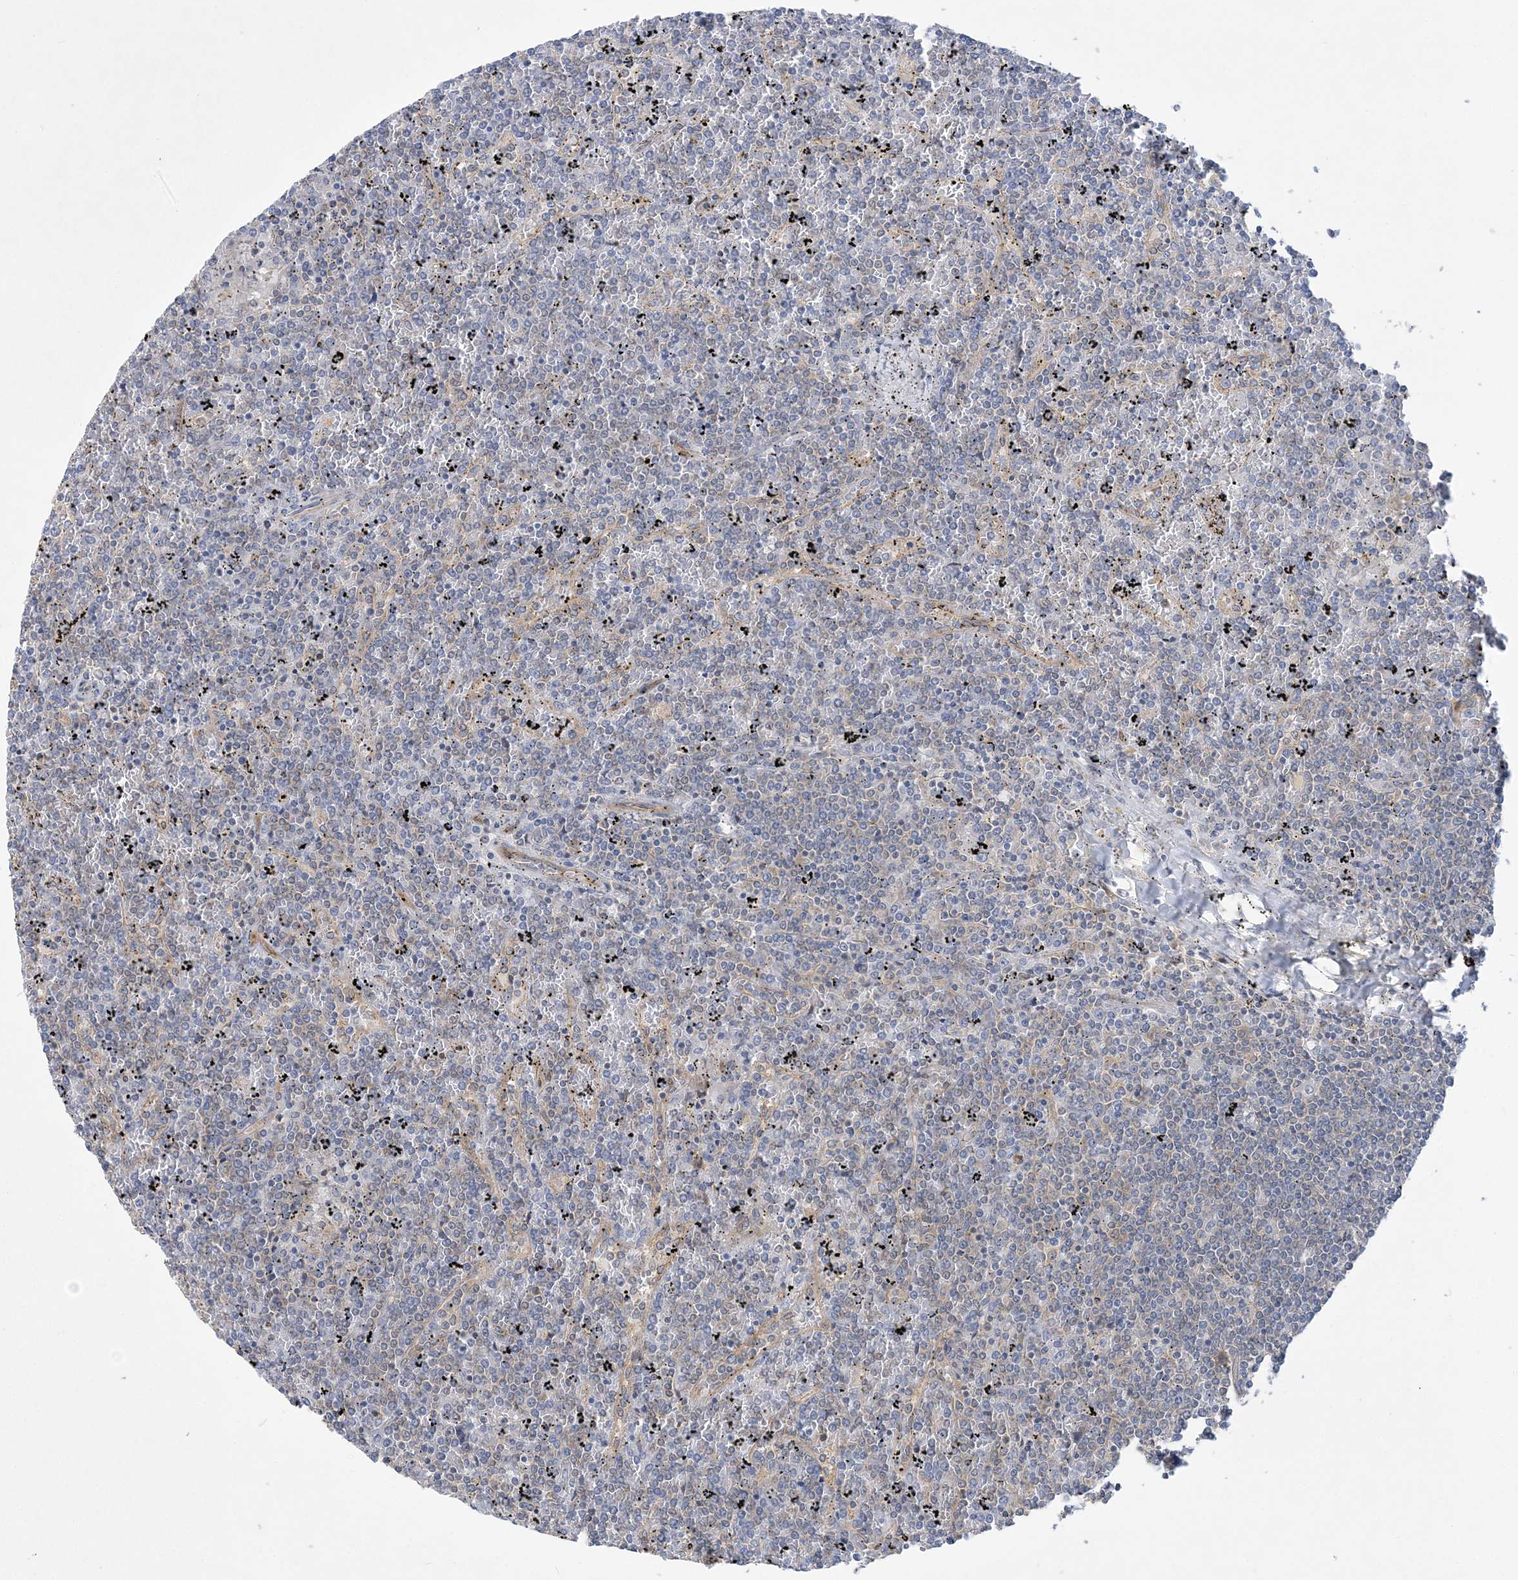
{"staining": {"intensity": "negative", "quantity": "none", "location": "none"}, "tissue": "lymphoma", "cell_type": "Tumor cells", "image_type": "cancer", "snomed": [{"axis": "morphology", "description": "Malignant lymphoma, non-Hodgkin's type, Low grade"}, {"axis": "topography", "description": "Spleen"}], "caption": "Low-grade malignant lymphoma, non-Hodgkin's type was stained to show a protein in brown. There is no significant expression in tumor cells. Nuclei are stained in blue.", "gene": "MAP4K5", "patient": {"sex": "female", "age": 19}}